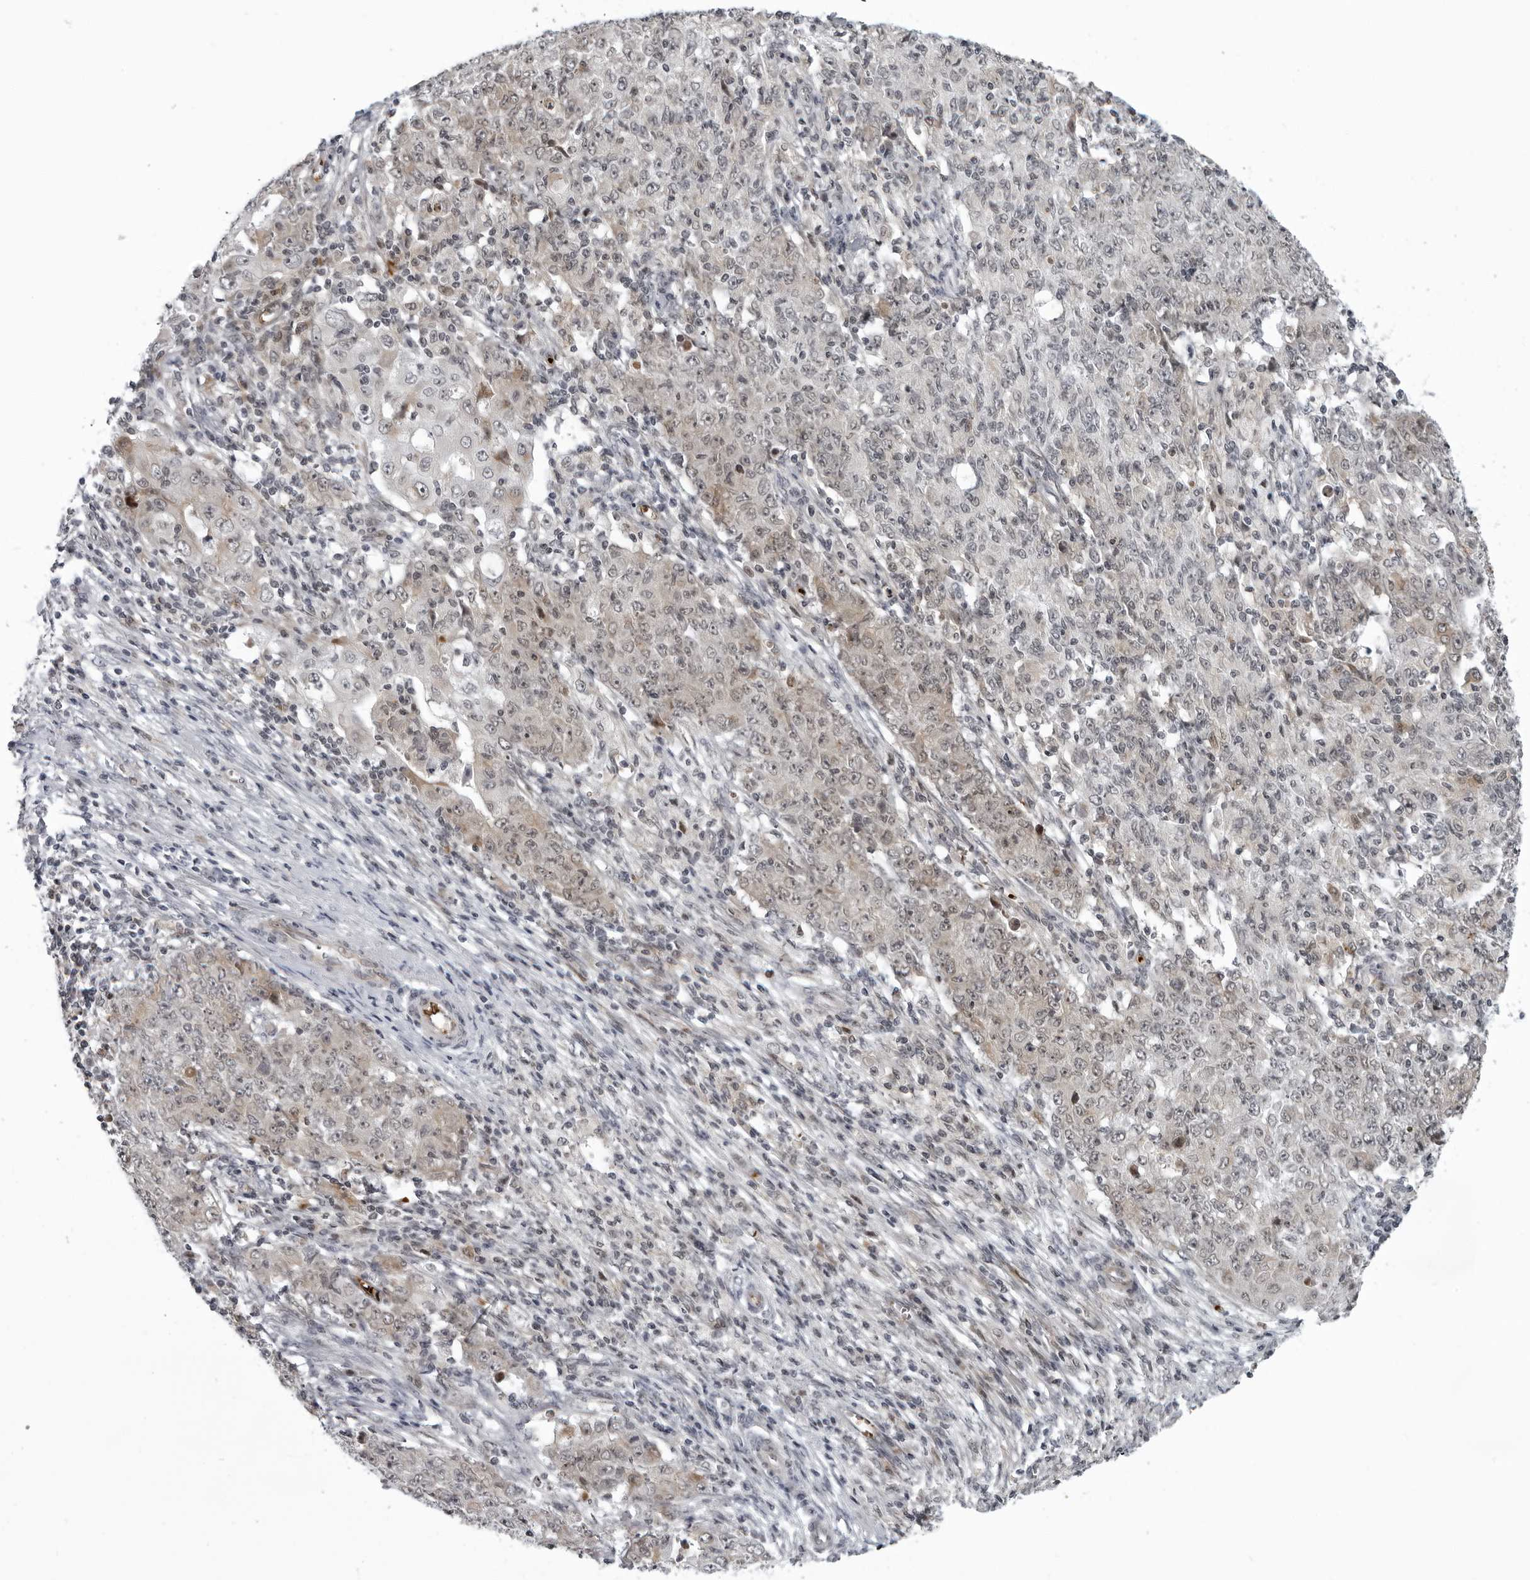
{"staining": {"intensity": "weak", "quantity": "<25%", "location": "cytoplasmic/membranous"}, "tissue": "ovarian cancer", "cell_type": "Tumor cells", "image_type": "cancer", "snomed": [{"axis": "morphology", "description": "Carcinoma, endometroid"}, {"axis": "topography", "description": "Ovary"}], "caption": "Immunohistochemistry (IHC) micrograph of human endometroid carcinoma (ovarian) stained for a protein (brown), which demonstrates no positivity in tumor cells.", "gene": "THOP1", "patient": {"sex": "female", "age": 42}}